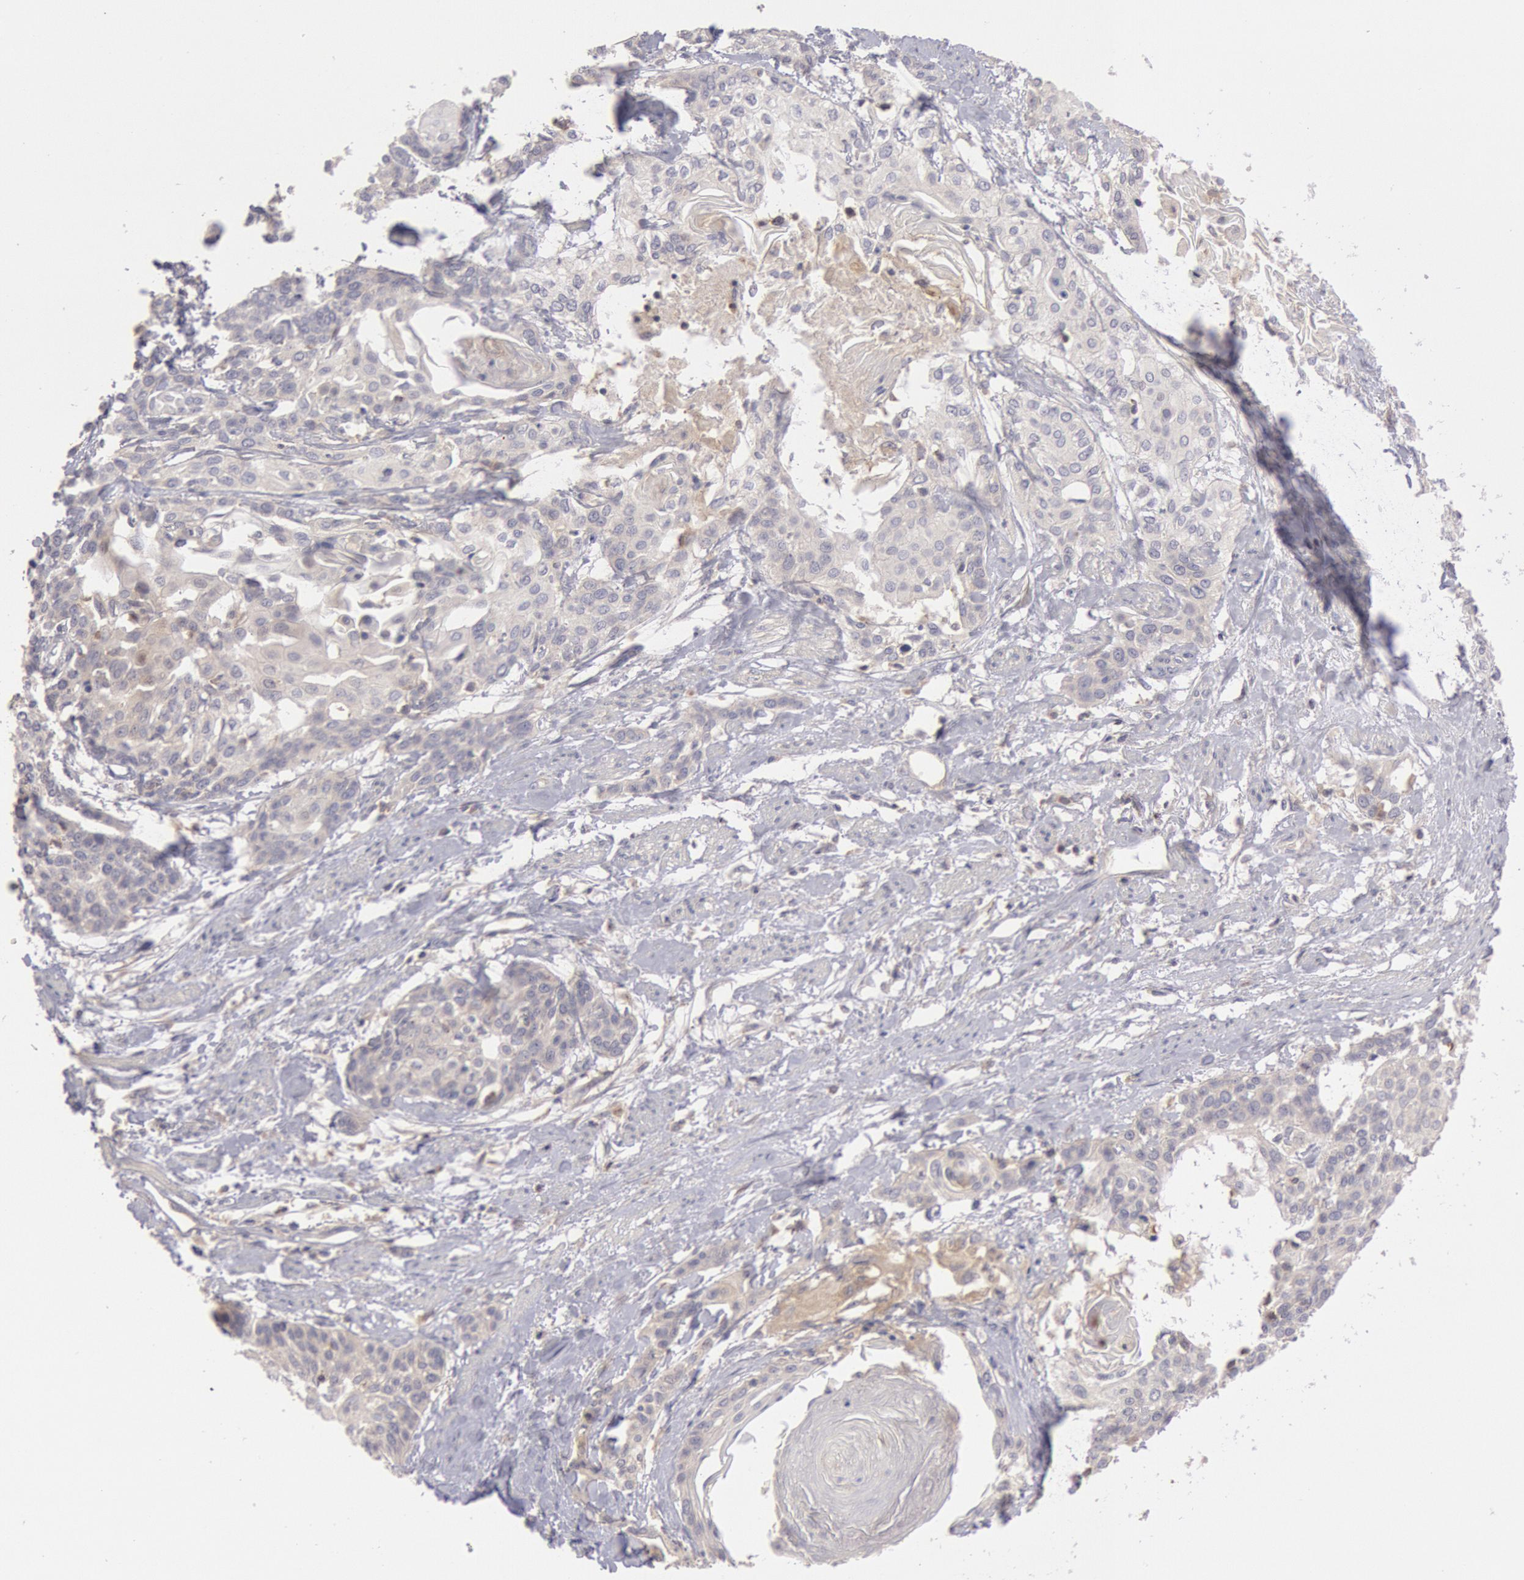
{"staining": {"intensity": "weak", "quantity": ">75%", "location": "cytoplasmic/membranous"}, "tissue": "cervical cancer", "cell_type": "Tumor cells", "image_type": "cancer", "snomed": [{"axis": "morphology", "description": "Squamous cell carcinoma, NOS"}, {"axis": "topography", "description": "Cervix"}], "caption": "An IHC histopathology image of tumor tissue is shown. Protein staining in brown shows weak cytoplasmic/membranous positivity in cervical squamous cell carcinoma within tumor cells.", "gene": "PIK3R1", "patient": {"sex": "female", "age": 57}}